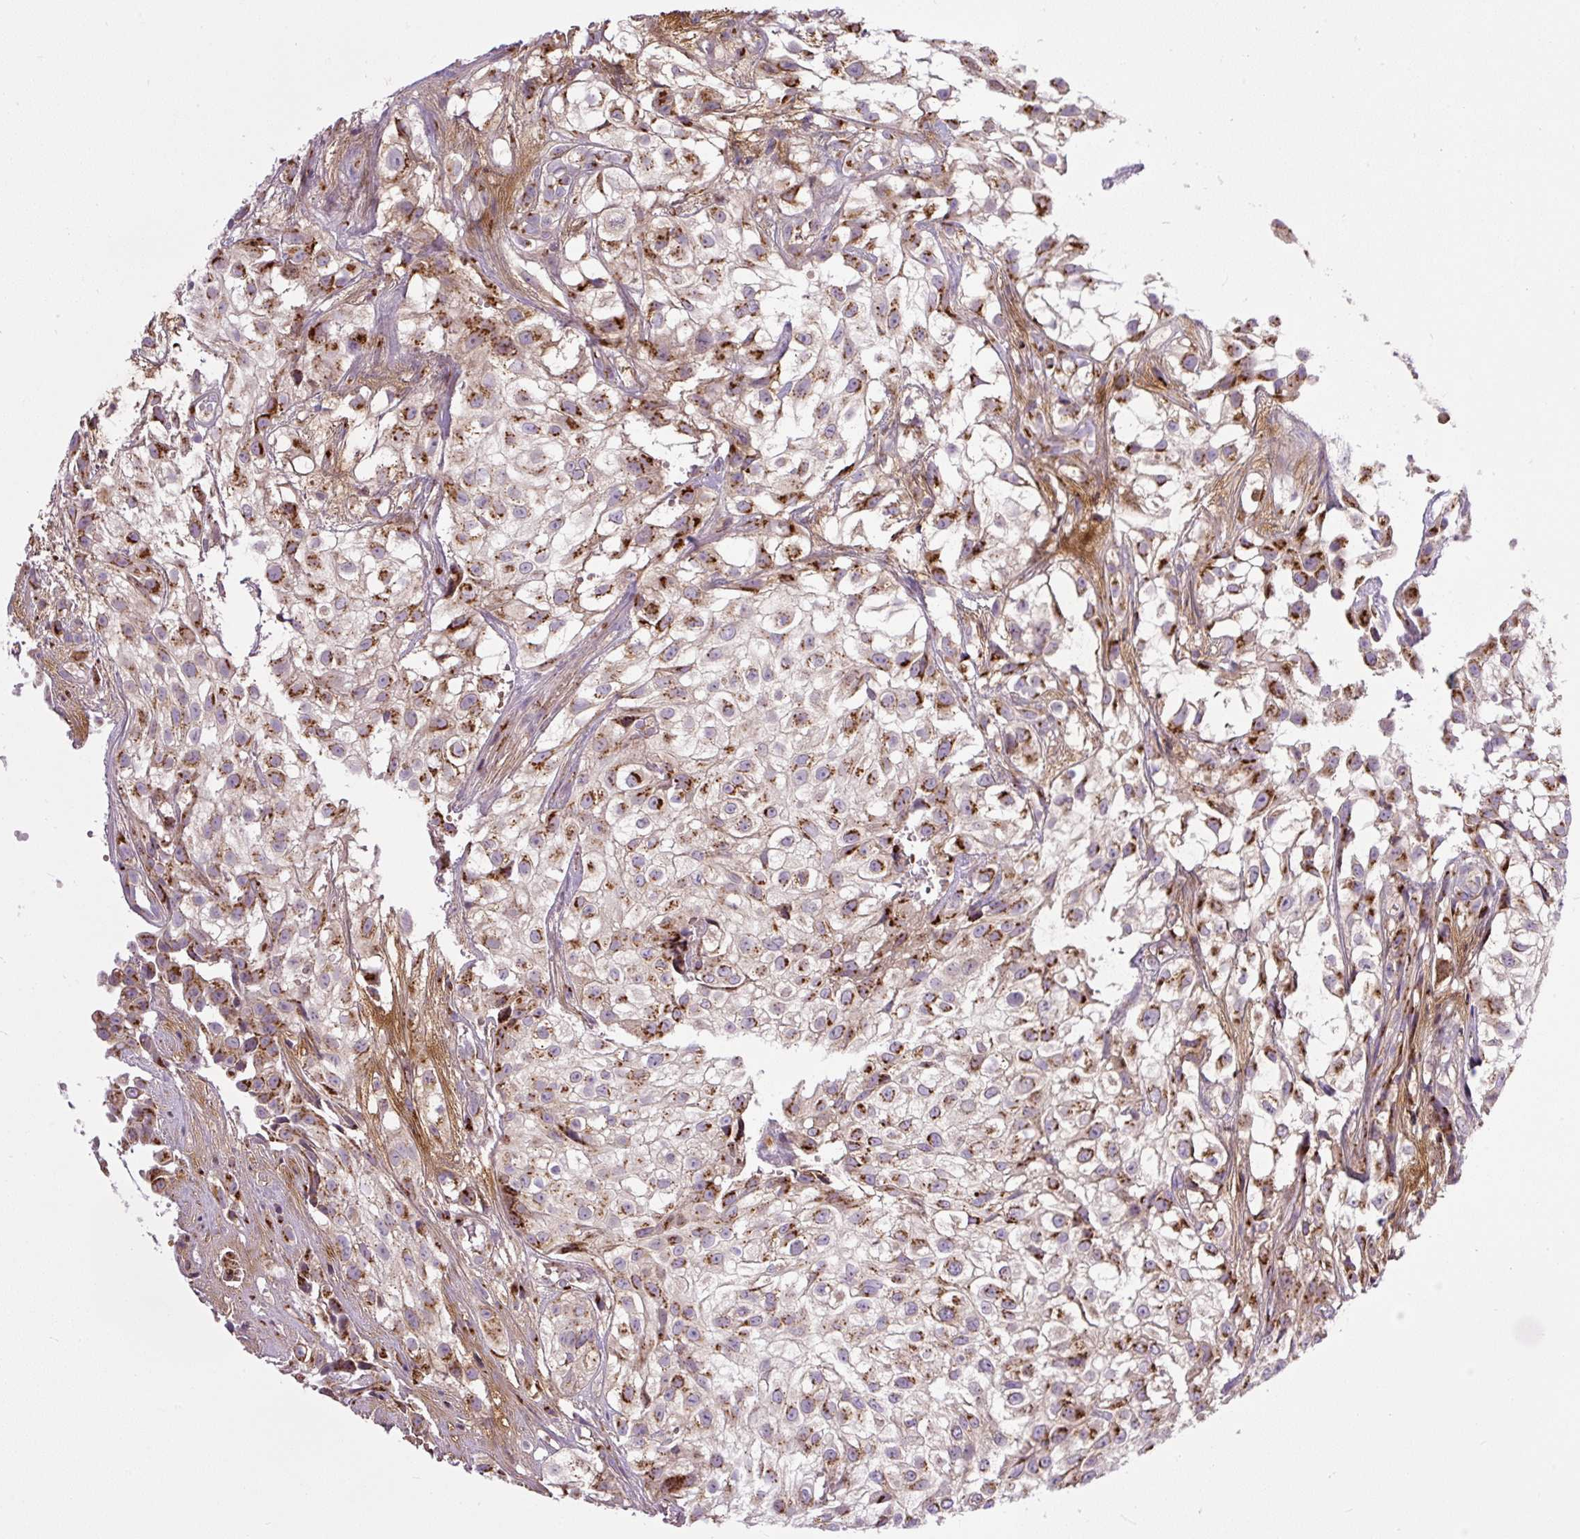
{"staining": {"intensity": "strong", "quantity": ">75%", "location": "cytoplasmic/membranous"}, "tissue": "urothelial cancer", "cell_type": "Tumor cells", "image_type": "cancer", "snomed": [{"axis": "morphology", "description": "Urothelial carcinoma, High grade"}, {"axis": "topography", "description": "Urinary bladder"}], "caption": "There is high levels of strong cytoplasmic/membranous positivity in tumor cells of urothelial cancer, as demonstrated by immunohistochemical staining (brown color).", "gene": "MSMP", "patient": {"sex": "male", "age": 56}}